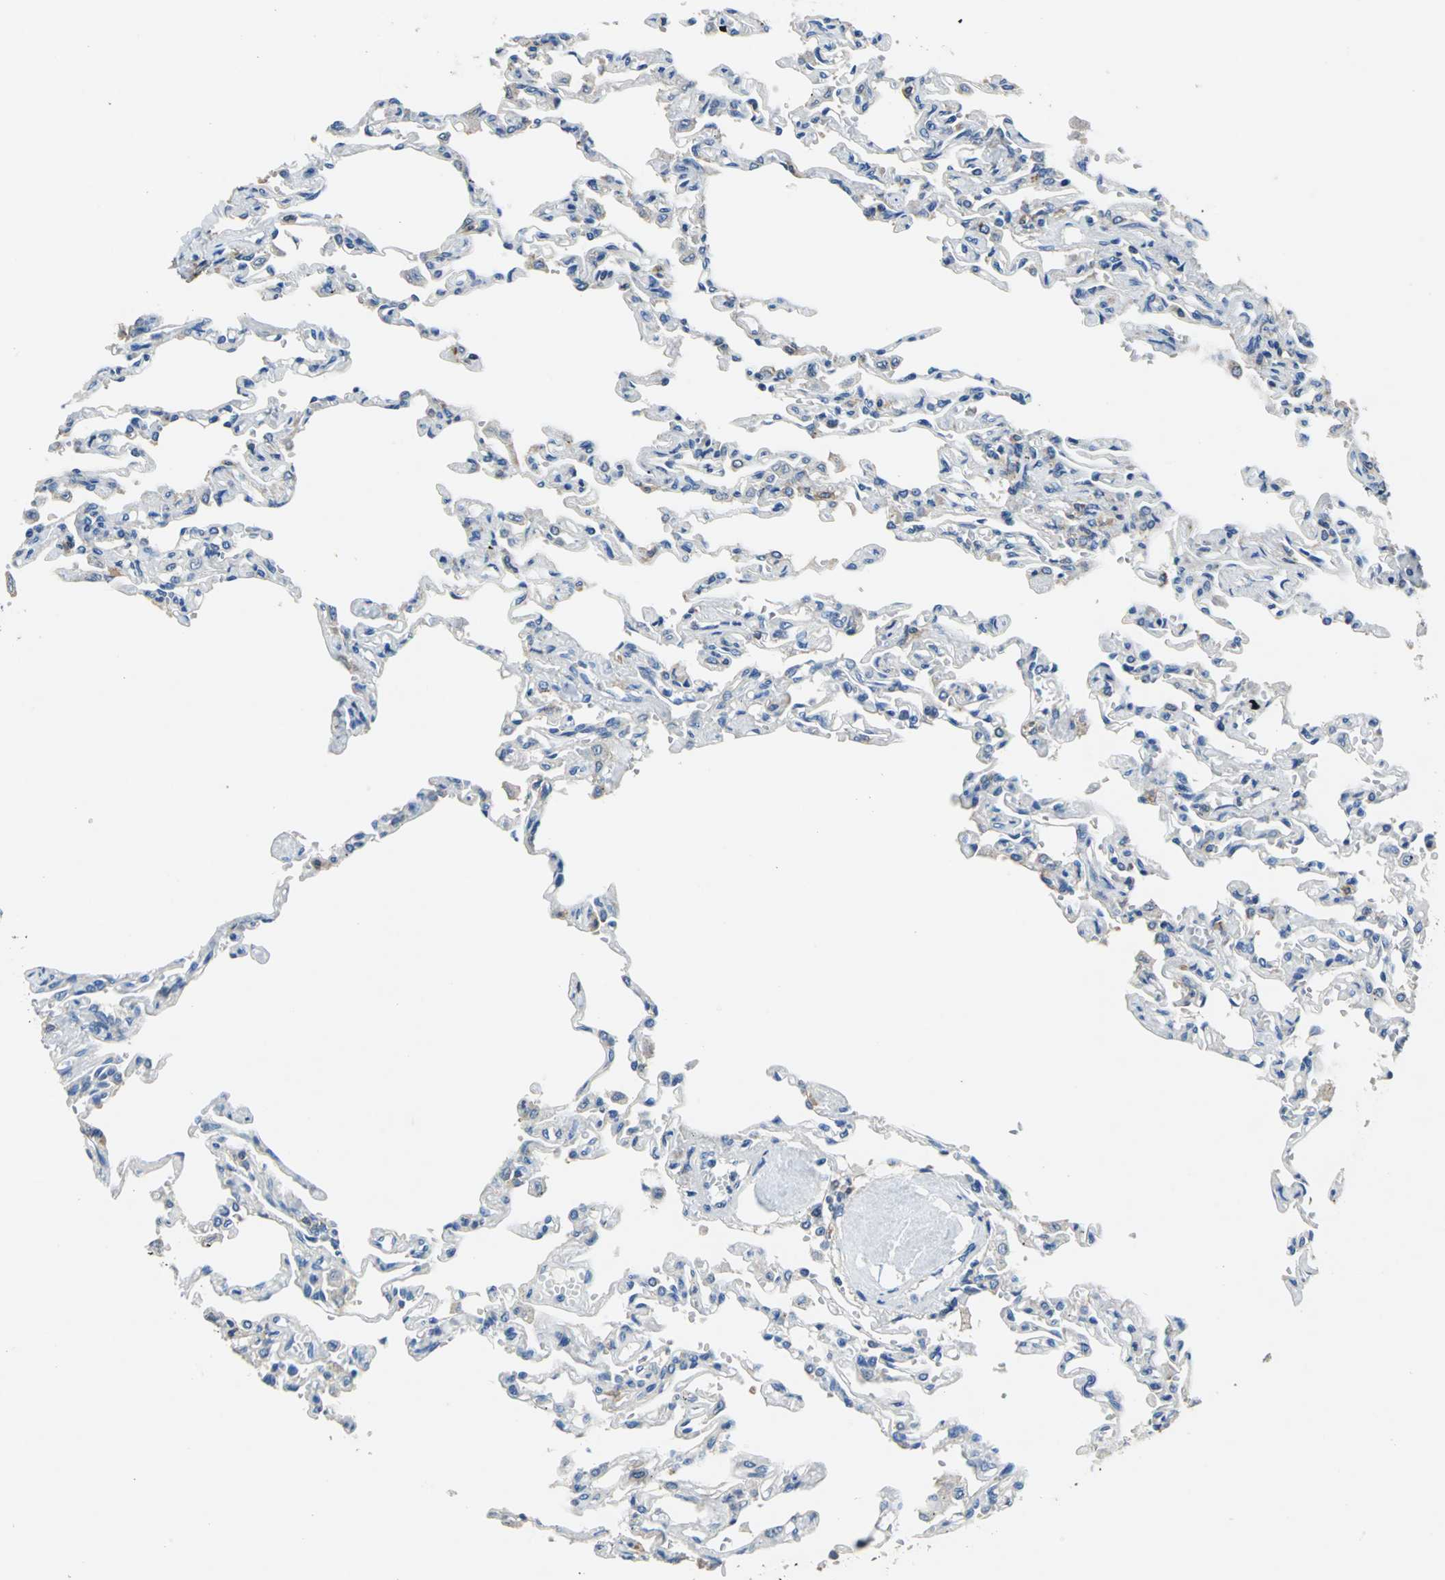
{"staining": {"intensity": "negative", "quantity": "none", "location": "none"}, "tissue": "lung", "cell_type": "Alveolar cells", "image_type": "normal", "snomed": [{"axis": "morphology", "description": "Normal tissue, NOS"}, {"axis": "topography", "description": "Lung"}], "caption": "DAB (3,3'-diaminobenzidine) immunohistochemical staining of unremarkable lung reveals no significant staining in alveolar cells.", "gene": "PRKCA", "patient": {"sex": "male", "age": 21}}